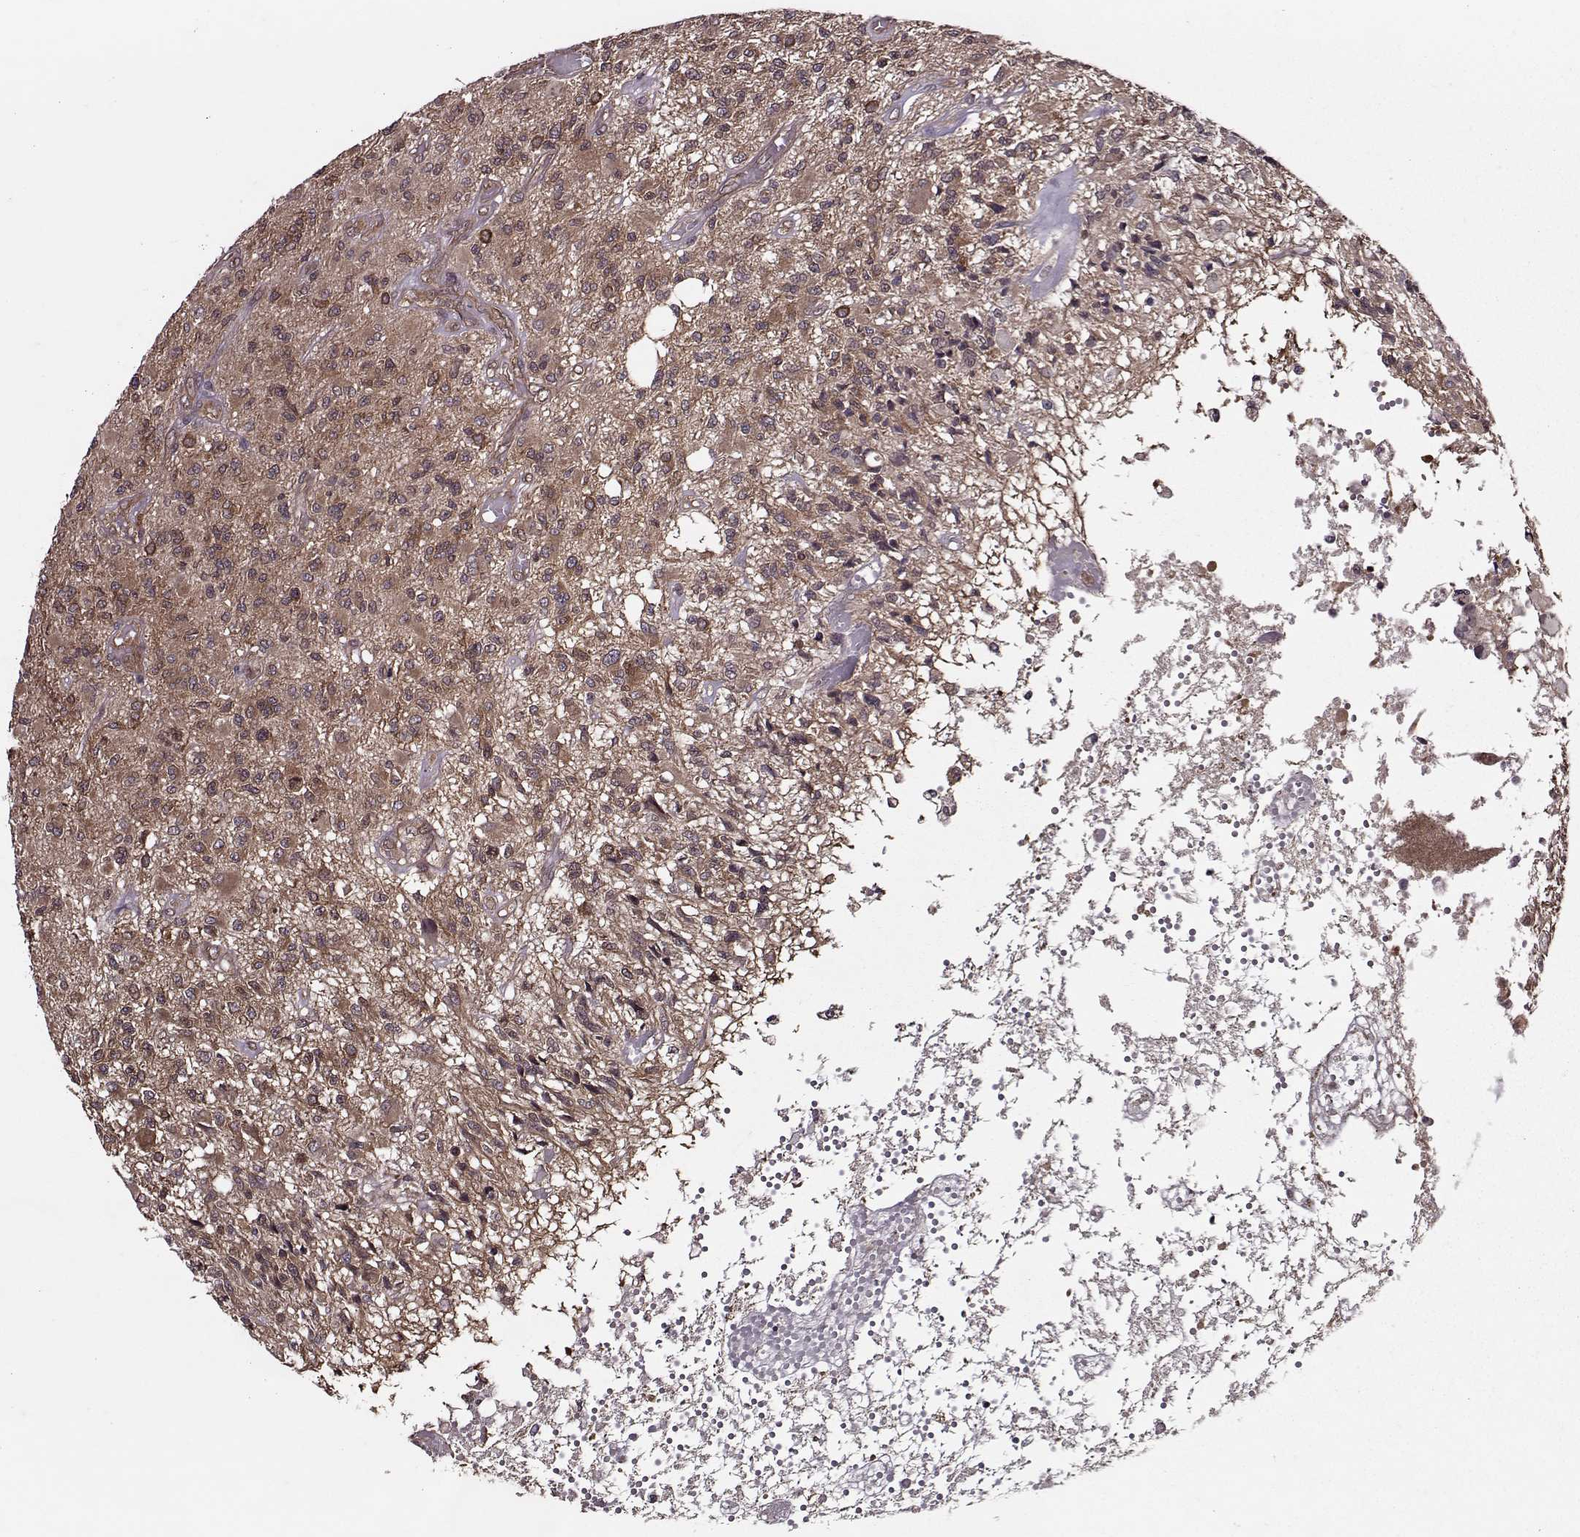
{"staining": {"intensity": "negative", "quantity": "none", "location": "none"}, "tissue": "glioma", "cell_type": "Tumor cells", "image_type": "cancer", "snomed": [{"axis": "morphology", "description": "Glioma, malignant, High grade"}, {"axis": "topography", "description": "Brain"}], "caption": "This is an IHC photomicrograph of human glioma. There is no expression in tumor cells.", "gene": "PPP2R2A", "patient": {"sex": "female", "age": 63}}